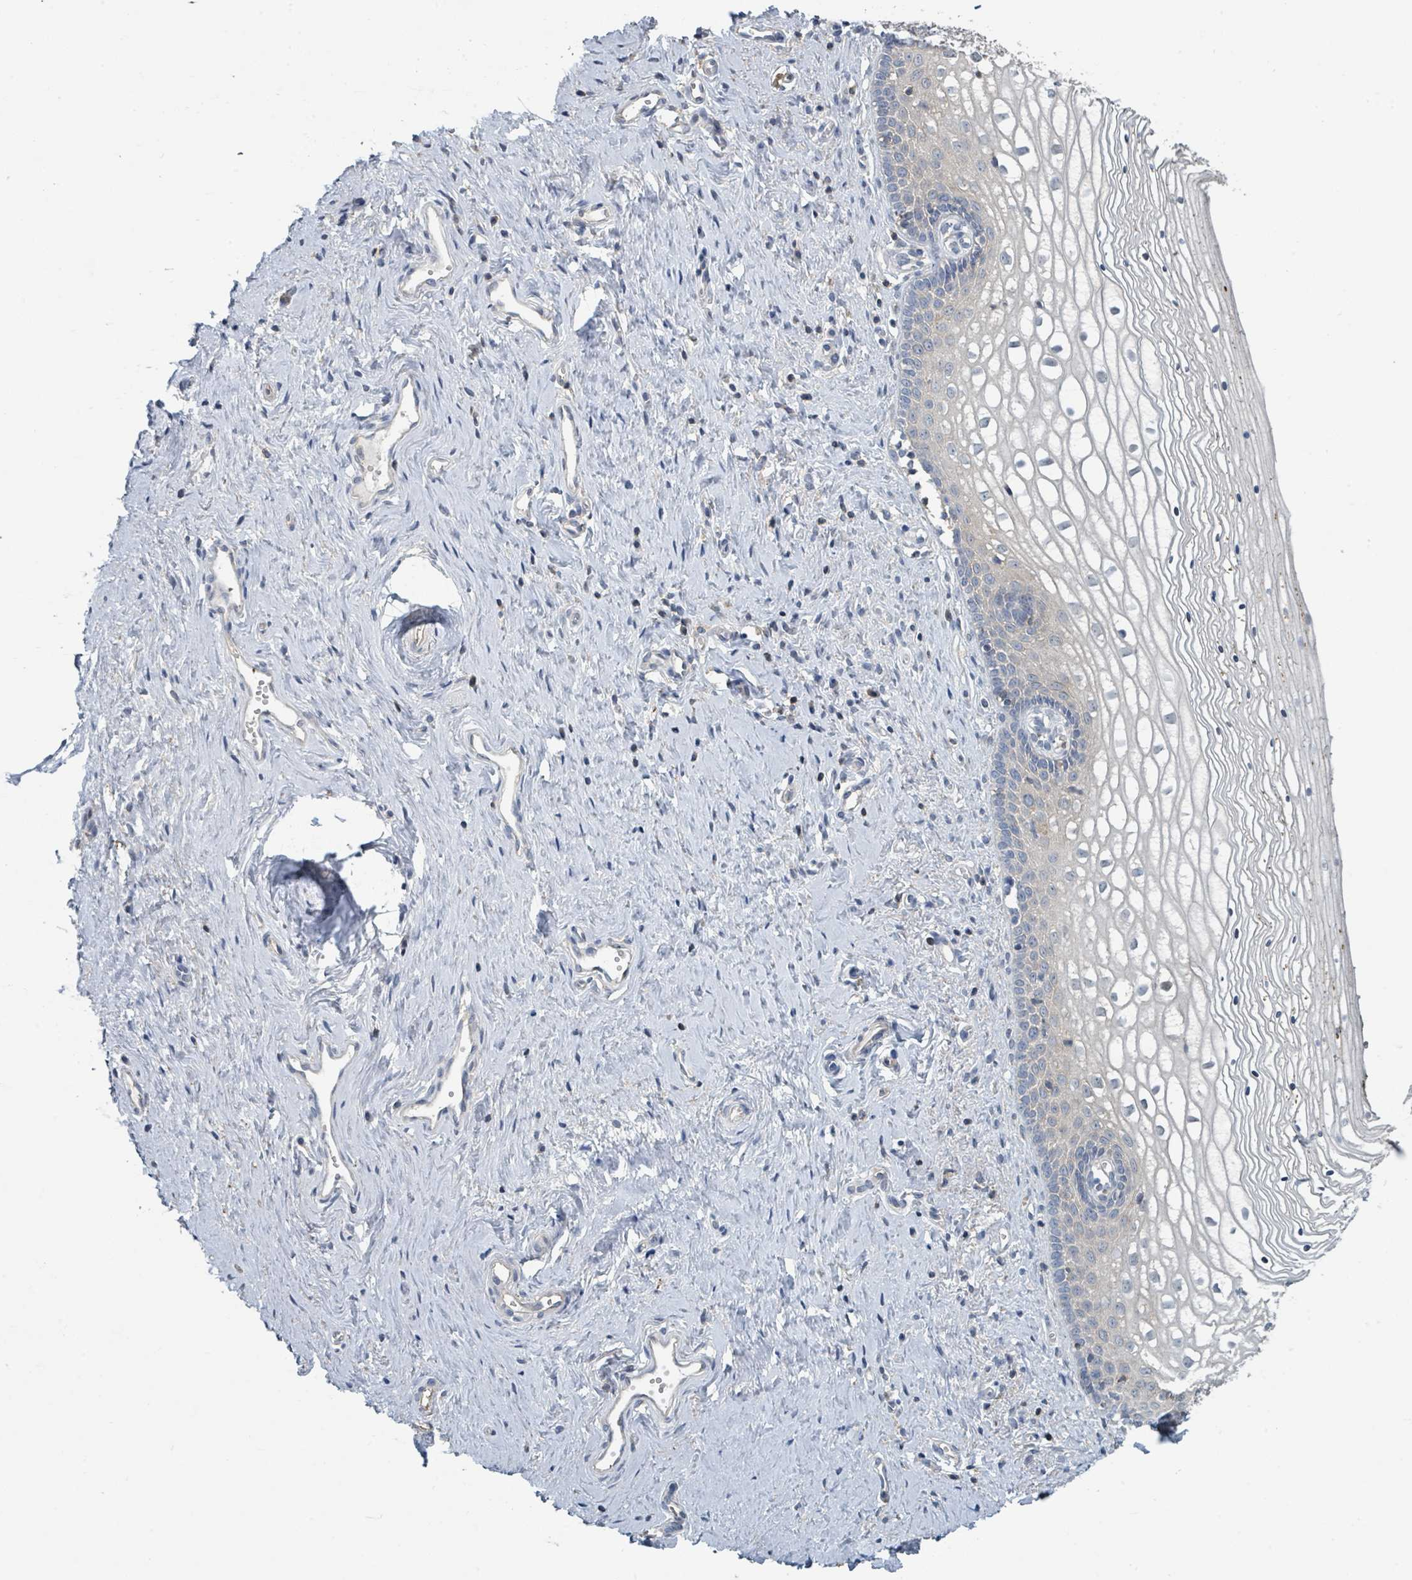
{"staining": {"intensity": "weak", "quantity": "<25%", "location": "cytoplasmic/membranous"}, "tissue": "vagina", "cell_type": "Squamous epithelial cells", "image_type": "normal", "snomed": [{"axis": "morphology", "description": "Normal tissue, NOS"}, {"axis": "topography", "description": "Vagina"}], "caption": "Micrograph shows no significant protein expression in squamous epithelial cells of unremarkable vagina. The staining is performed using DAB brown chromogen with nuclei counter-stained in using hematoxylin.", "gene": "LRRC42", "patient": {"sex": "female", "age": 59}}